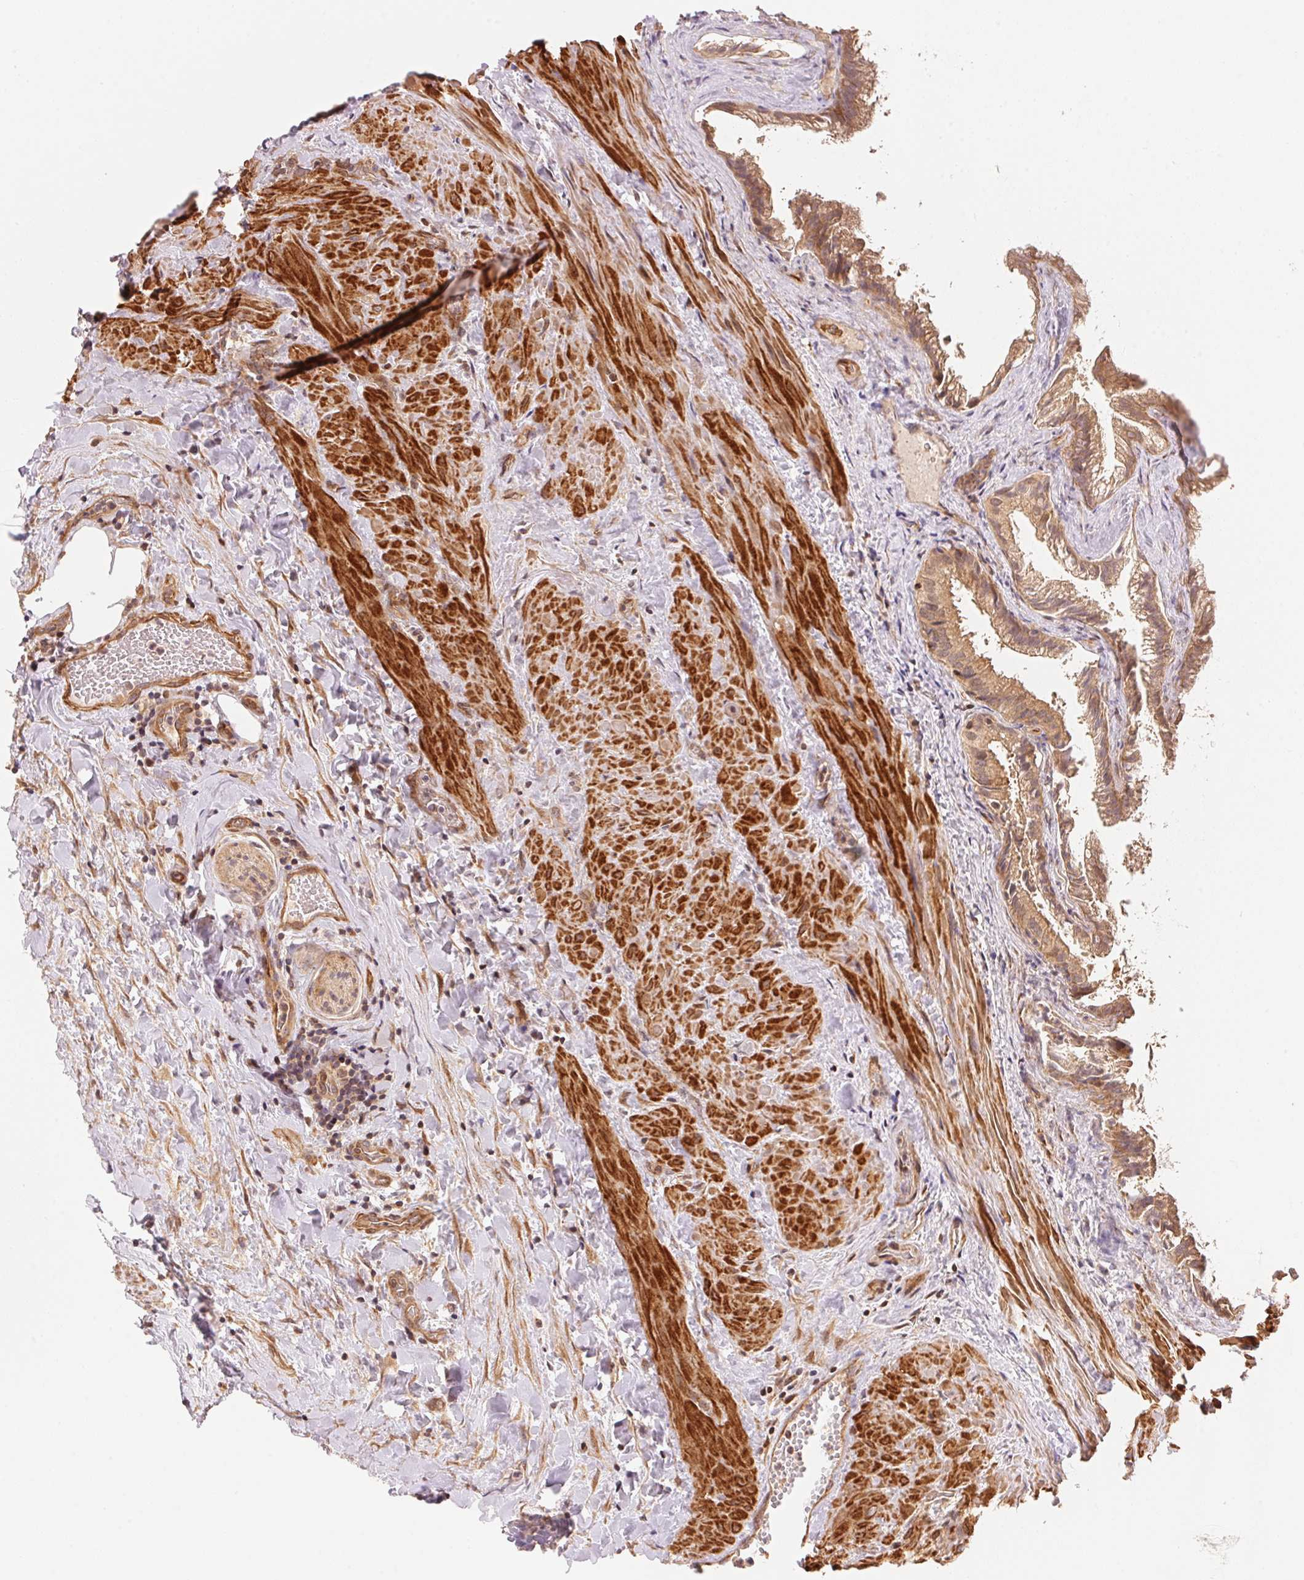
{"staining": {"intensity": "moderate", "quantity": ">75%", "location": "cytoplasmic/membranous"}, "tissue": "gallbladder", "cell_type": "Glandular cells", "image_type": "normal", "snomed": [{"axis": "morphology", "description": "Normal tissue, NOS"}, {"axis": "topography", "description": "Gallbladder"}], "caption": "Immunohistochemistry staining of unremarkable gallbladder, which shows medium levels of moderate cytoplasmic/membranous staining in about >75% of glandular cells indicating moderate cytoplasmic/membranous protein positivity. The staining was performed using DAB (brown) for protein detection and nuclei were counterstained in hematoxylin (blue).", "gene": "TNIP2", "patient": {"sex": "male", "age": 70}}